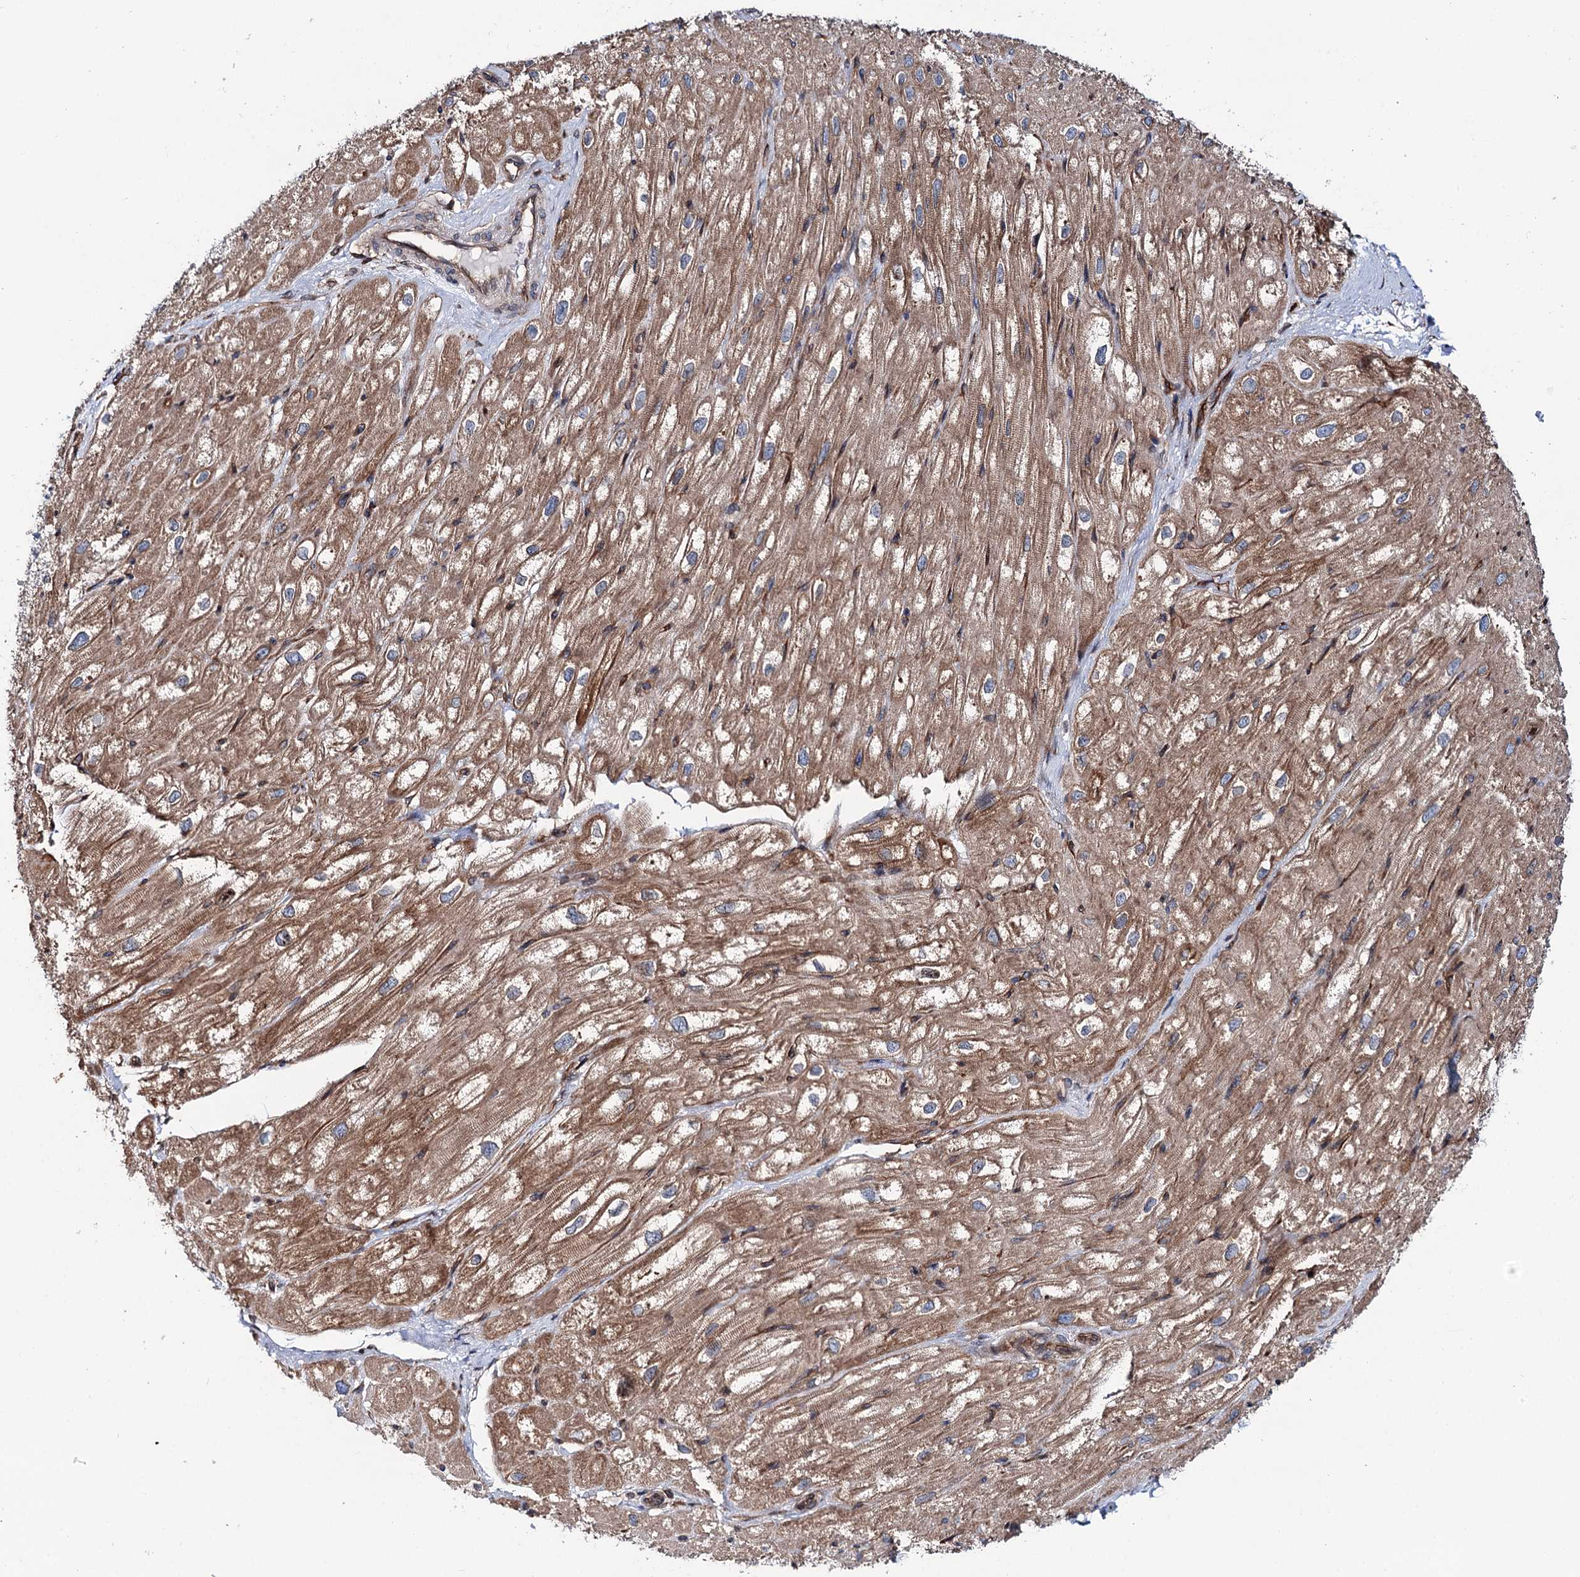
{"staining": {"intensity": "moderate", "quantity": "<25%", "location": "cytoplasmic/membranous"}, "tissue": "heart muscle", "cell_type": "Cardiomyocytes", "image_type": "normal", "snomed": [{"axis": "morphology", "description": "Normal tissue, NOS"}, {"axis": "topography", "description": "Heart"}], "caption": "Protein analysis of unremarkable heart muscle displays moderate cytoplasmic/membranous positivity in about <25% of cardiomyocytes.", "gene": "PTDSS2", "patient": {"sex": "male", "age": 50}}